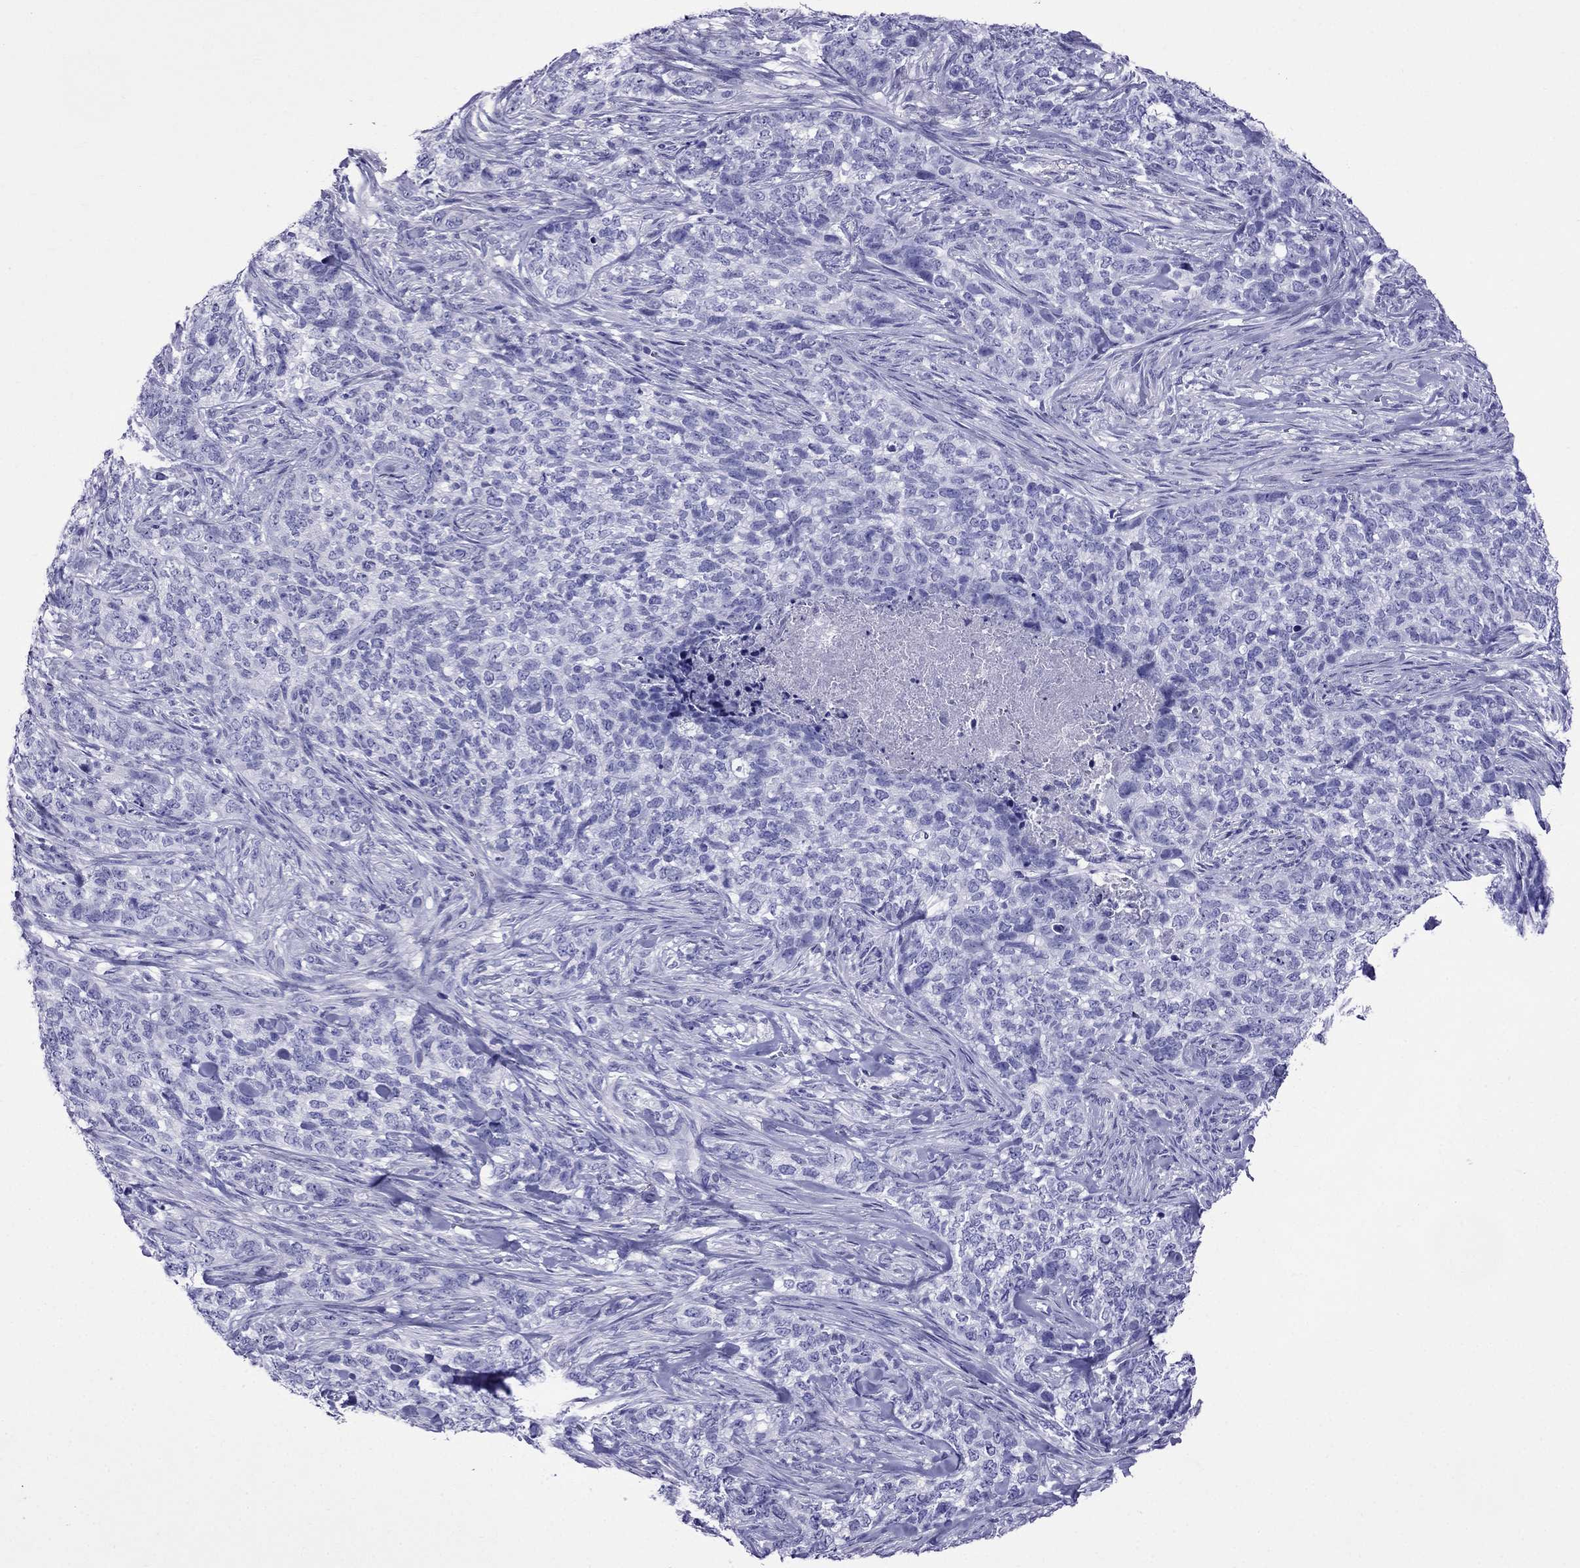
{"staining": {"intensity": "negative", "quantity": "none", "location": "none"}, "tissue": "skin cancer", "cell_type": "Tumor cells", "image_type": "cancer", "snomed": [{"axis": "morphology", "description": "Basal cell carcinoma"}, {"axis": "topography", "description": "Skin"}], "caption": "DAB immunohistochemical staining of skin basal cell carcinoma exhibits no significant staining in tumor cells.", "gene": "CRYBA1", "patient": {"sex": "female", "age": 69}}